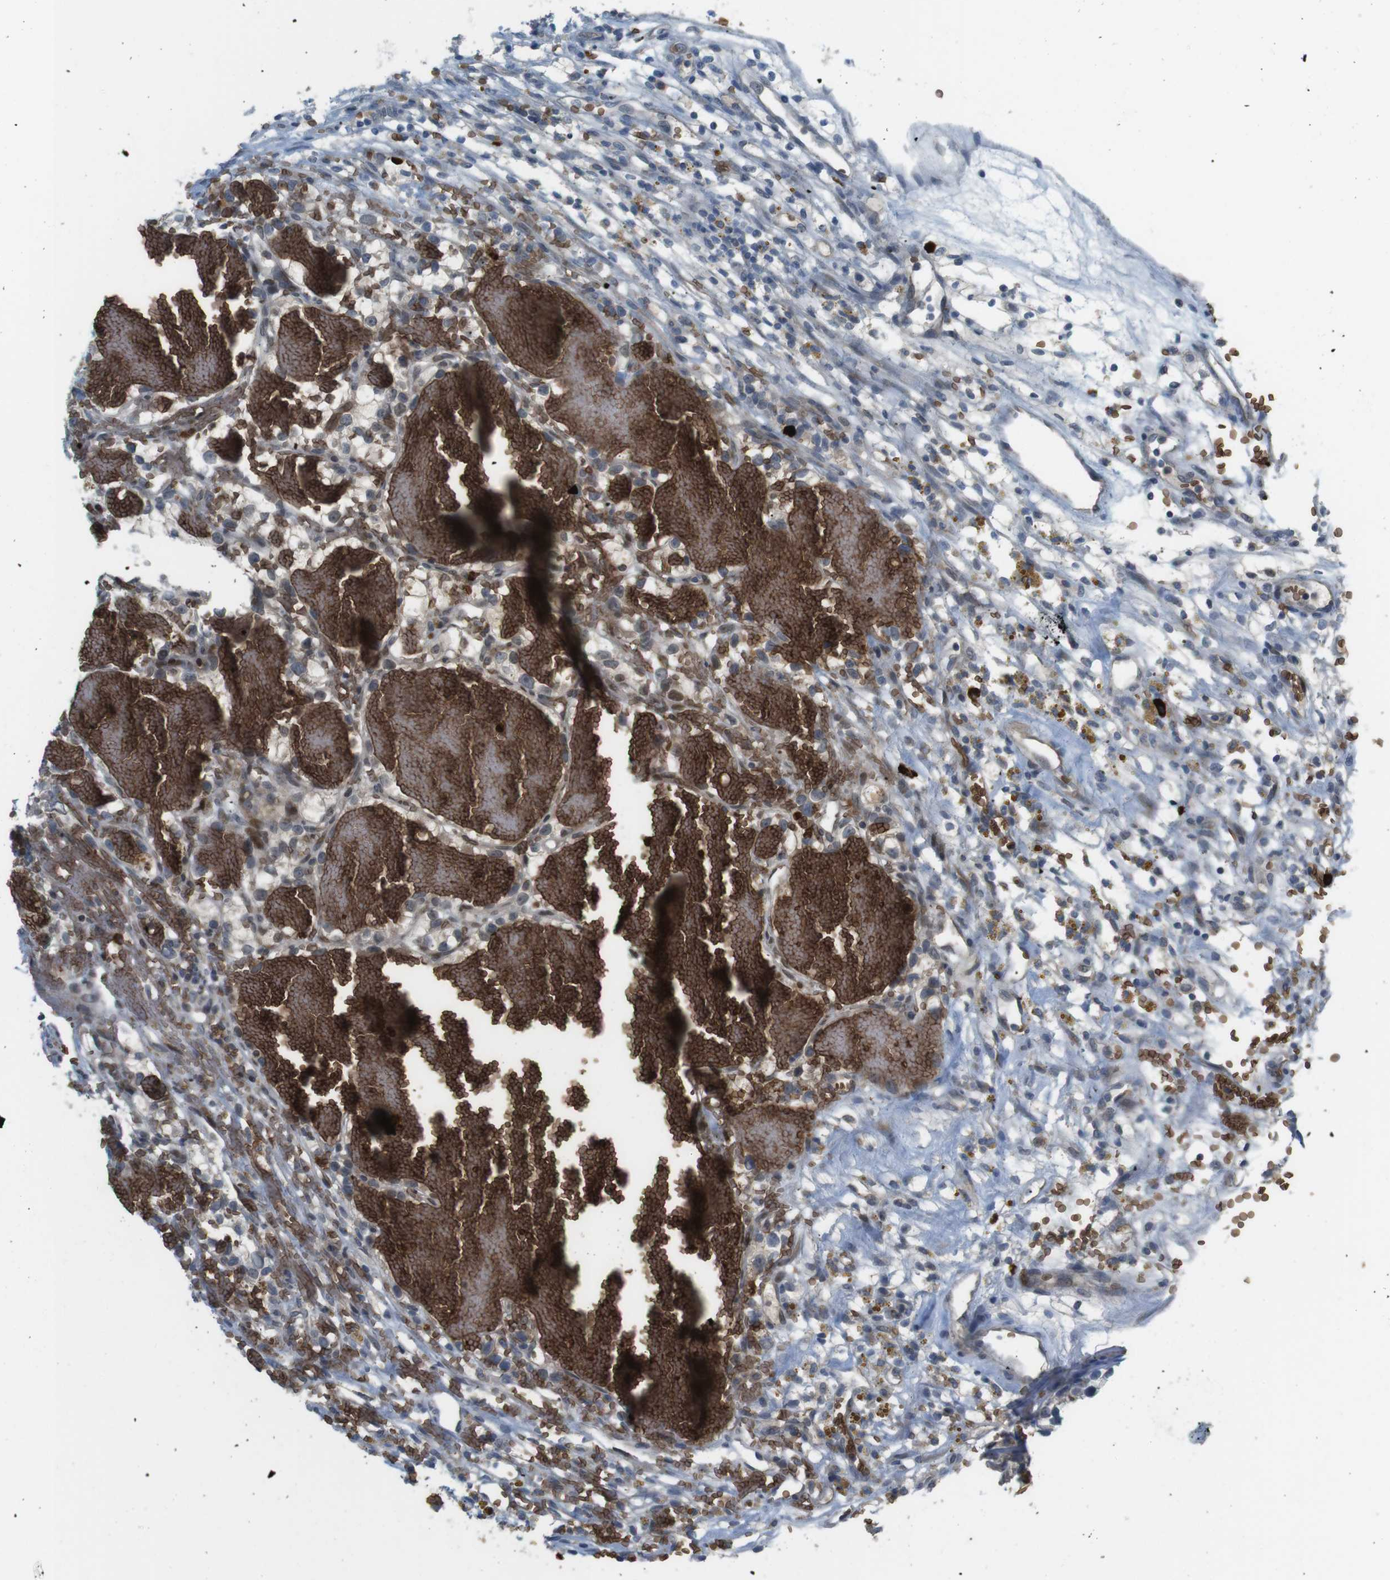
{"staining": {"intensity": "negative", "quantity": "none", "location": "none"}, "tissue": "renal cancer", "cell_type": "Tumor cells", "image_type": "cancer", "snomed": [{"axis": "morphology", "description": "Adenocarcinoma, NOS"}, {"axis": "topography", "description": "Kidney"}], "caption": "Immunohistochemistry histopathology image of human adenocarcinoma (renal) stained for a protein (brown), which shows no expression in tumor cells.", "gene": "GYPA", "patient": {"sex": "female", "age": 57}}